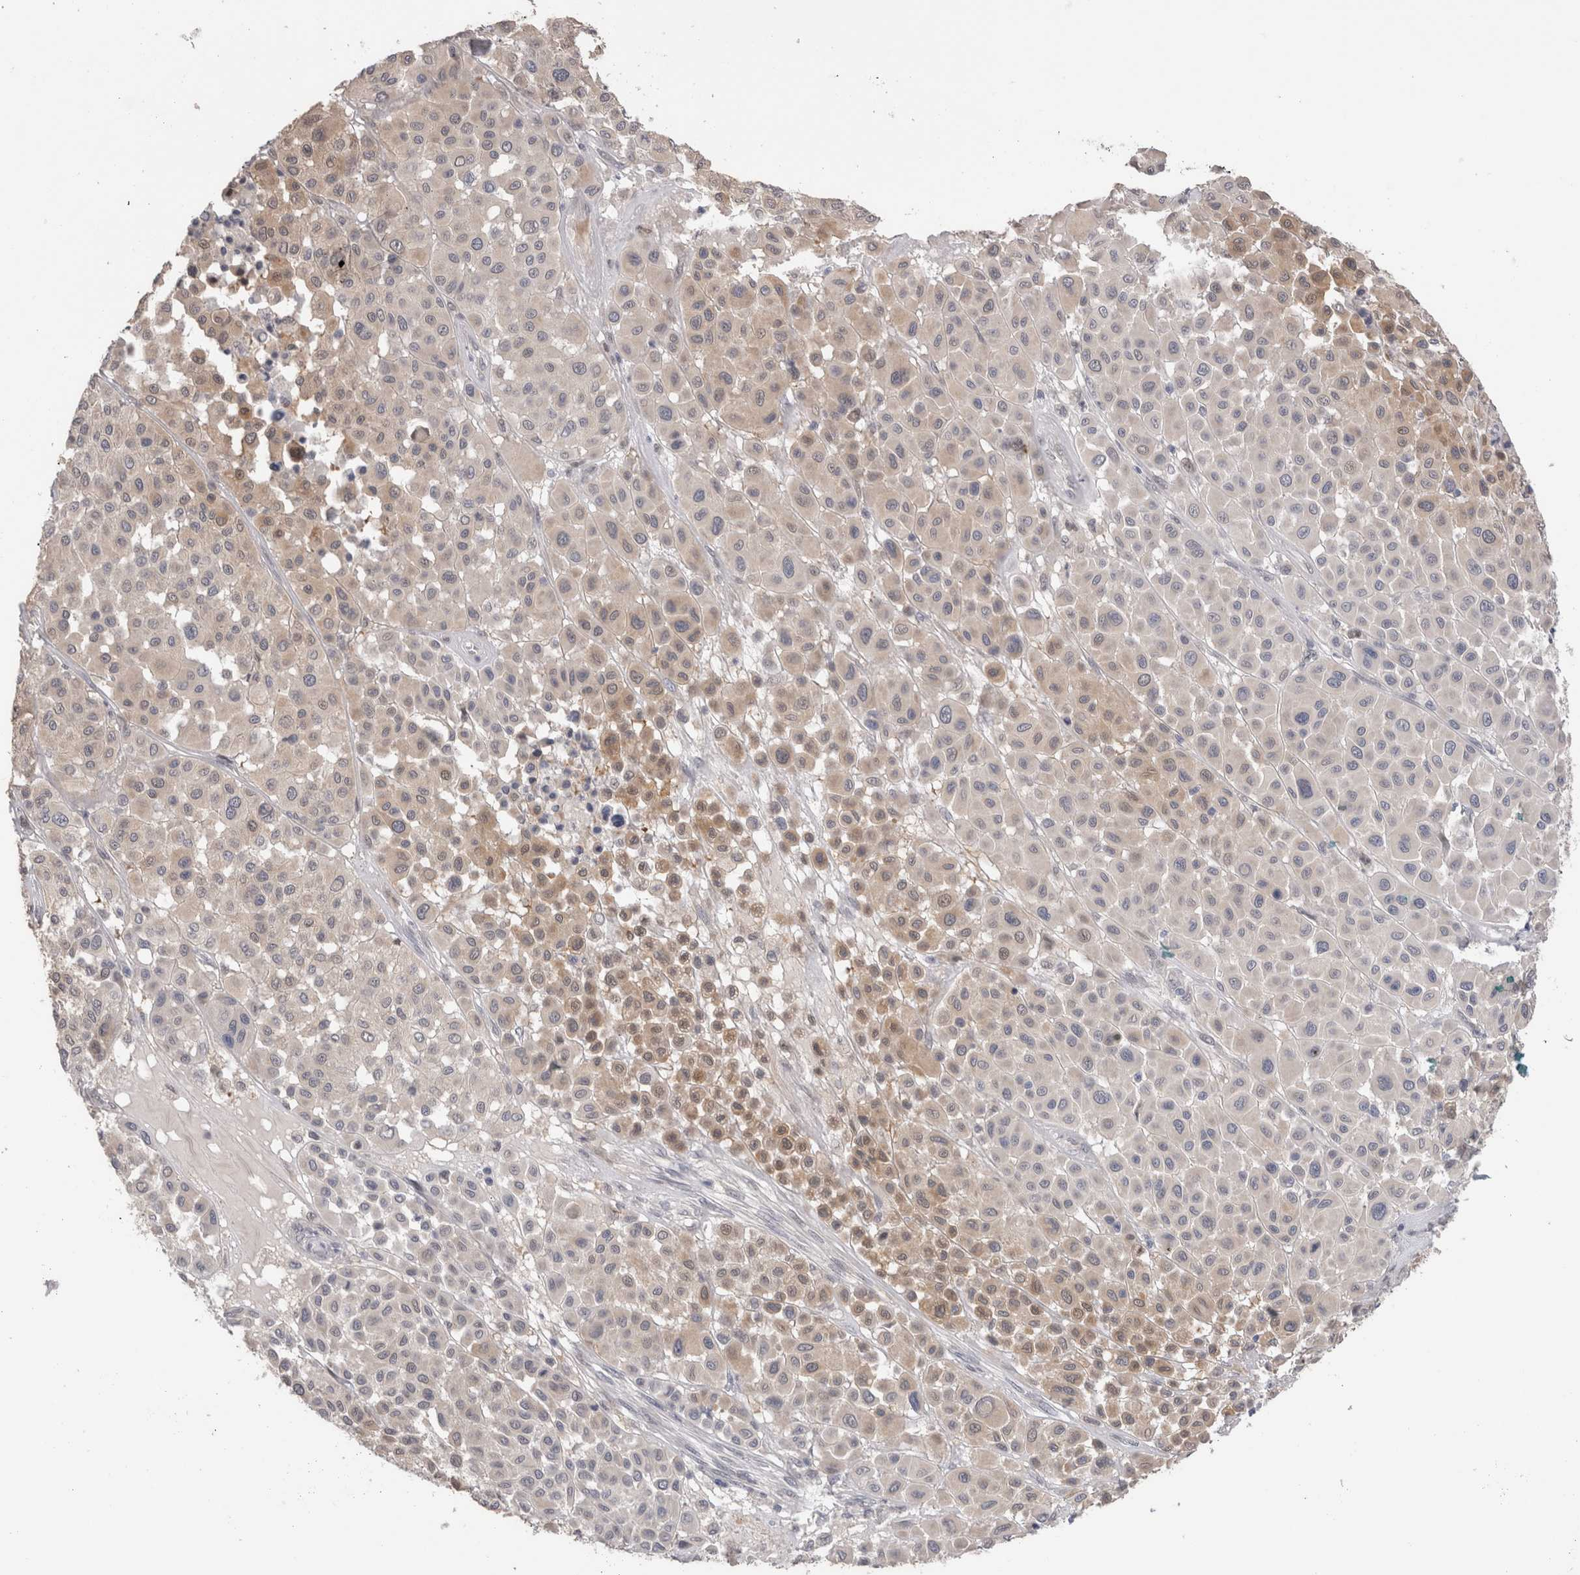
{"staining": {"intensity": "moderate", "quantity": "<25%", "location": "cytoplasmic/membranous"}, "tissue": "melanoma", "cell_type": "Tumor cells", "image_type": "cancer", "snomed": [{"axis": "morphology", "description": "Malignant melanoma, Metastatic site"}, {"axis": "topography", "description": "Soft tissue"}], "caption": "Melanoma stained with DAB immunohistochemistry demonstrates low levels of moderate cytoplasmic/membranous expression in about <25% of tumor cells.", "gene": "CRYBG1", "patient": {"sex": "male", "age": 41}}